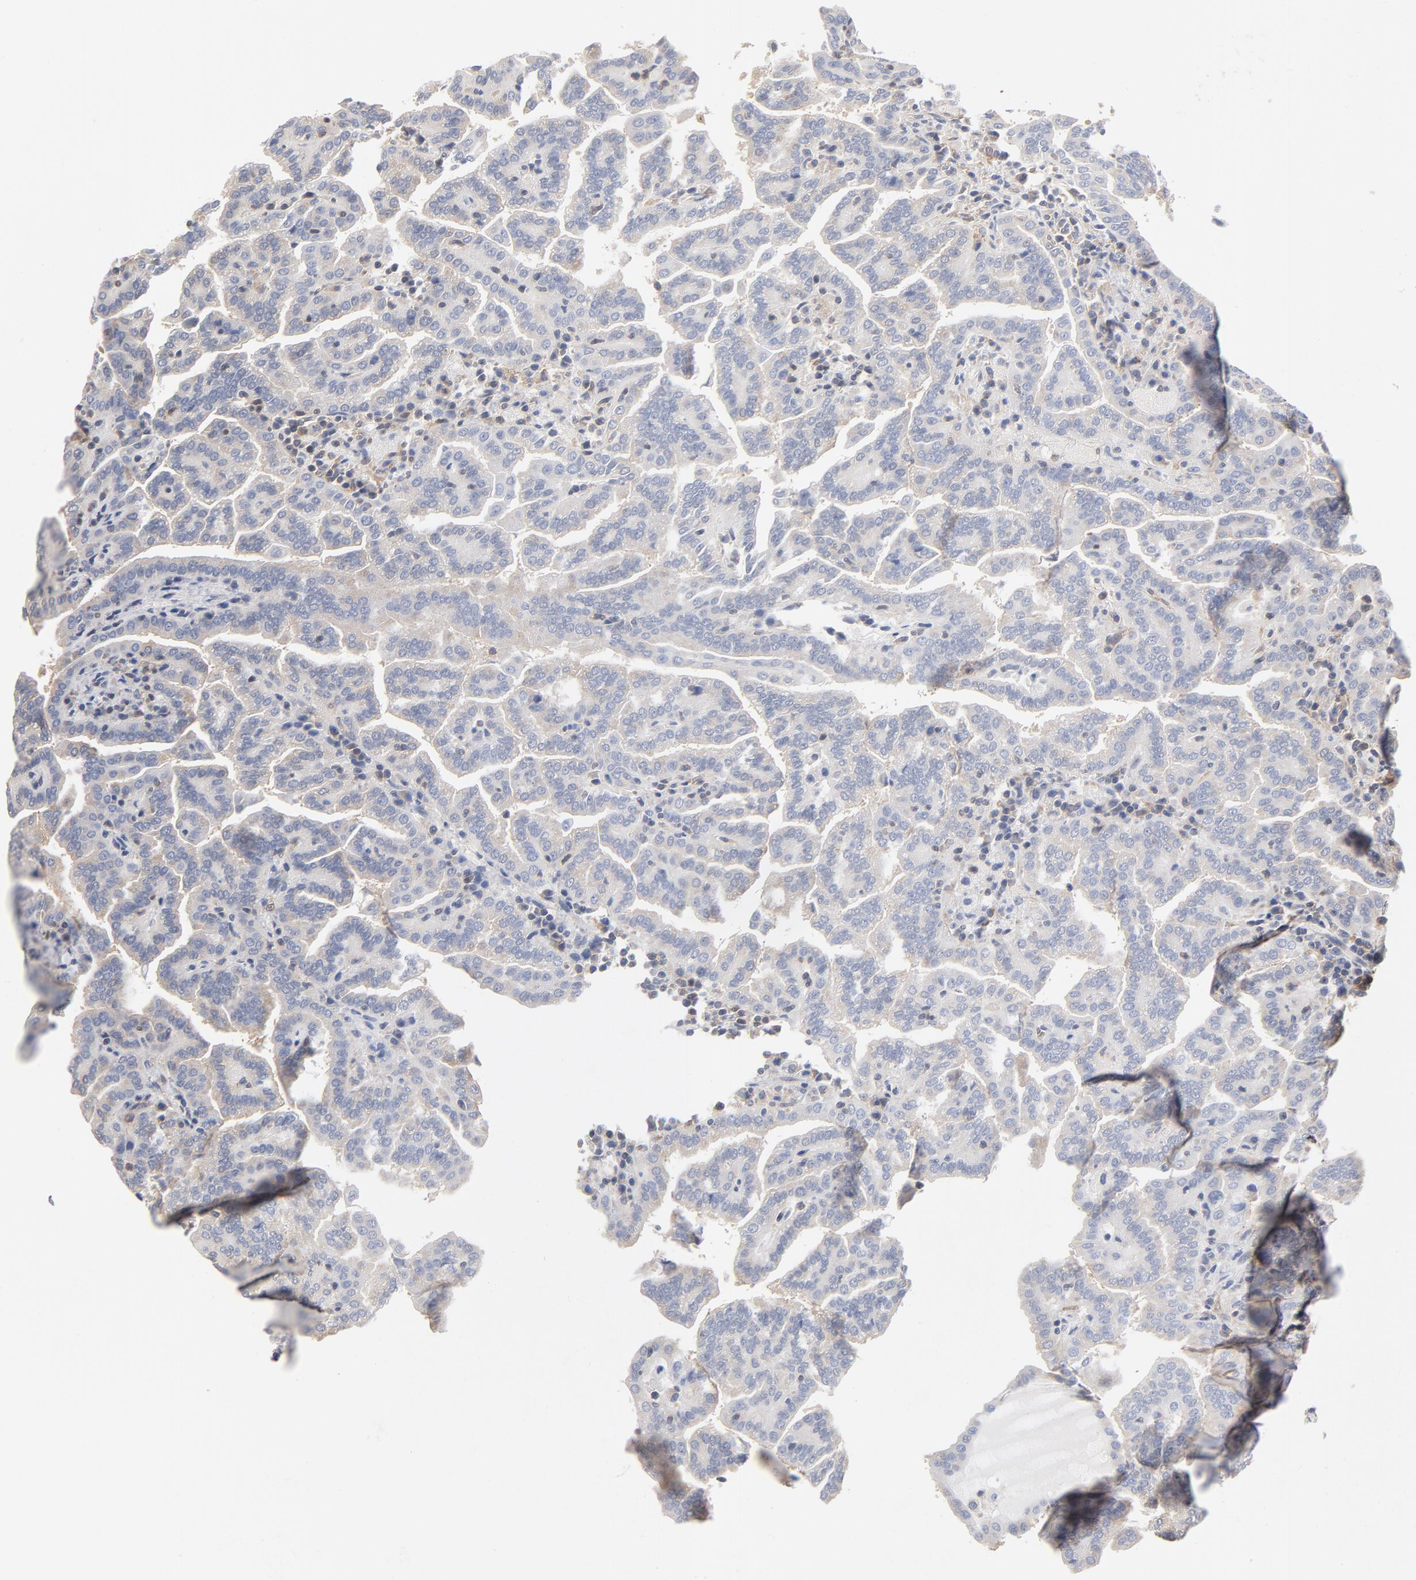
{"staining": {"intensity": "negative", "quantity": "none", "location": "none"}, "tissue": "renal cancer", "cell_type": "Tumor cells", "image_type": "cancer", "snomed": [{"axis": "morphology", "description": "Adenocarcinoma, NOS"}, {"axis": "topography", "description": "Kidney"}], "caption": "DAB immunohistochemical staining of renal adenocarcinoma reveals no significant staining in tumor cells.", "gene": "ASMTL", "patient": {"sex": "male", "age": 61}}